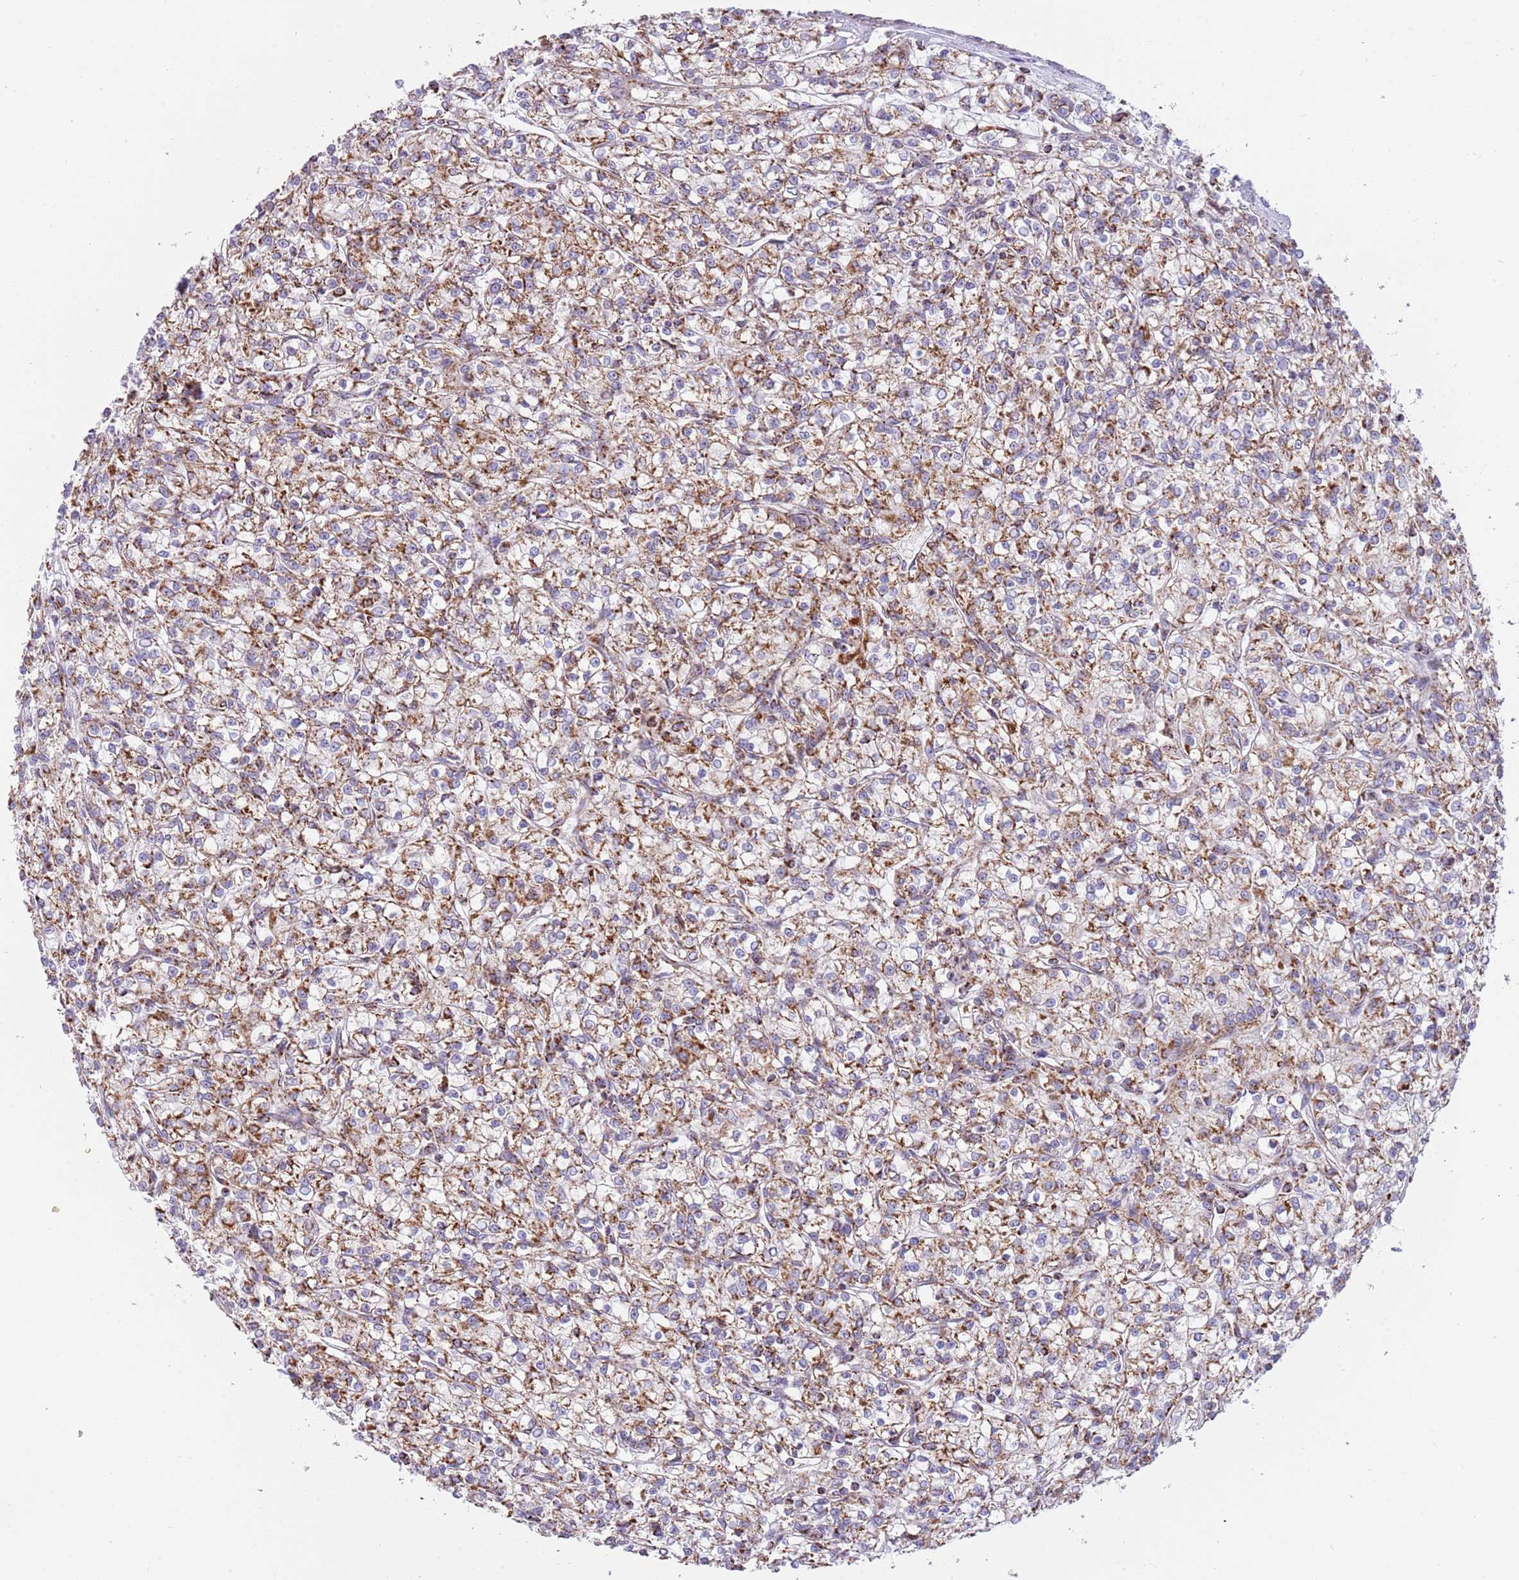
{"staining": {"intensity": "moderate", "quantity": ">75%", "location": "cytoplasmic/membranous"}, "tissue": "renal cancer", "cell_type": "Tumor cells", "image_type": "cancer", "snomed": [{"axis": "morphology", "description": "Adenocarcinoma, NOS"}, {"axis": "topography", "description": "Kidney"}], "caption": "Human adenocarcinoma (renal) stained with a brown dye displays moderate cytoplasmic/membranous positive expression in about >75% of tumor cells.", "gene": "LHX6", "patient": {"sex": "female", "age": 59}}